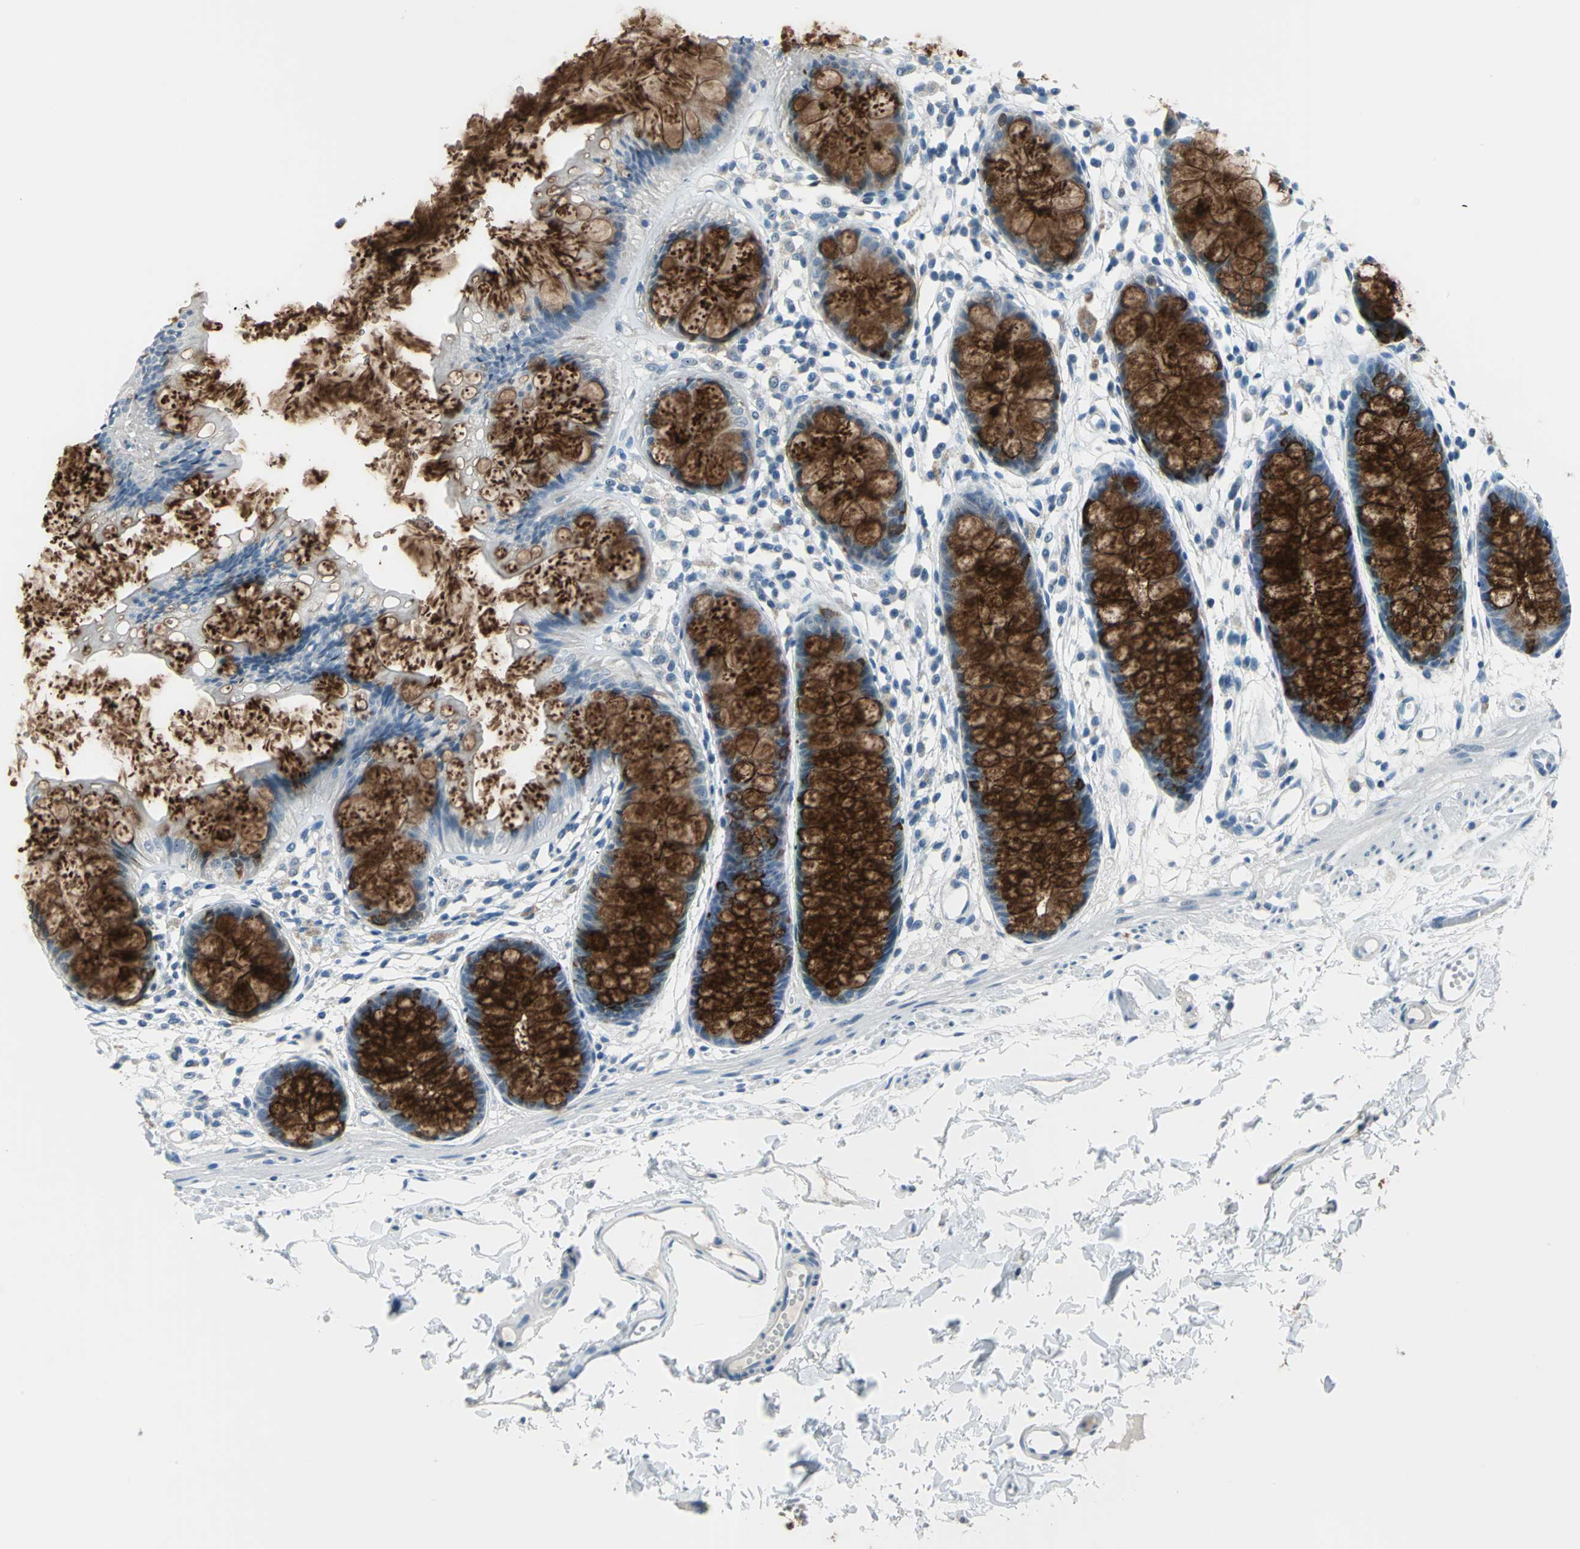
{"staining": {"intensity": "strong", "quantity": ">75%", "location": "cytoplasmic/membranous"}, "tissue": "rectum", "cell_type": "Glandular cells", "image_type": "normal", "snomed": [{"axis": "morphology", "description": "Normal tissue, NOS"}, {"axis": "topography", "description": "Rectum"}], "caption": "Brown immunohistochemical staining in unremarkable rectum displays strong cytoplasmic/membranous positivity in approximately >75% of glandular cells.", "gene": "MUC4", "patient": {"sex": "female", "age": 66}}